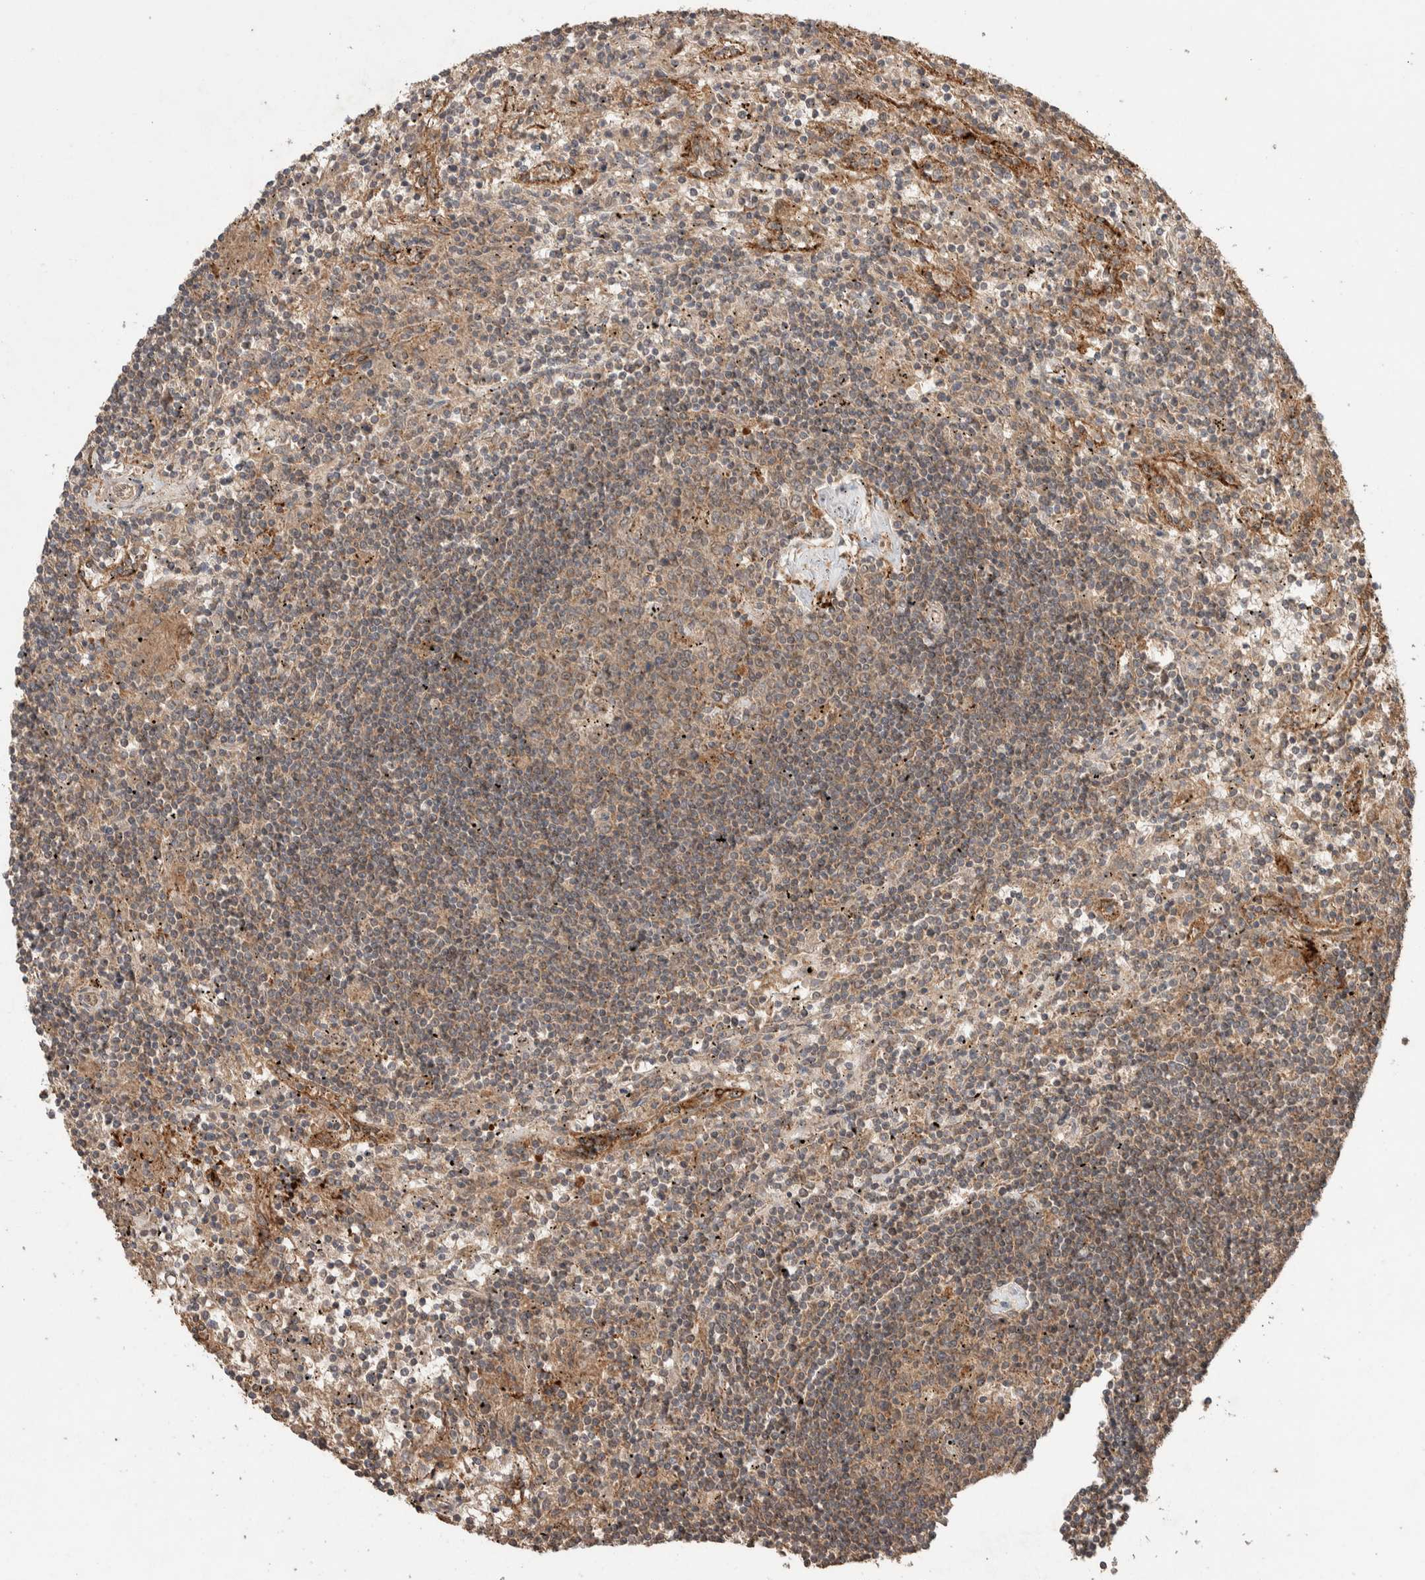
{"staining": {"intensity": "moderate", "quantity": ">75%", "location": "cytoplasmic/membranous"}, "tissue": "lymphoma", "cell_type": "Tumor cells", "image_type": "cancer", "snomed": [{"axis": "morphology", "description": "Malignant lymphoma, non-Hodgkin's type, Low grade"}, {"axis": "topography", "description": "Spleen"}], "caption": "DAB immunohistochemical staining of human malignant lymphoma, non-Hodgkin's type (low-grade) exhibits moderate cytoplasmic/membranous protein positivity in about >75% of tumor cells. The staining is performed using DAB brown chromogen to label protein expression. The nuclei are counter-stained blue using hematoxylin.", "gene": "KCNJ5", "patient": {"sex": "male", "age": 76}}